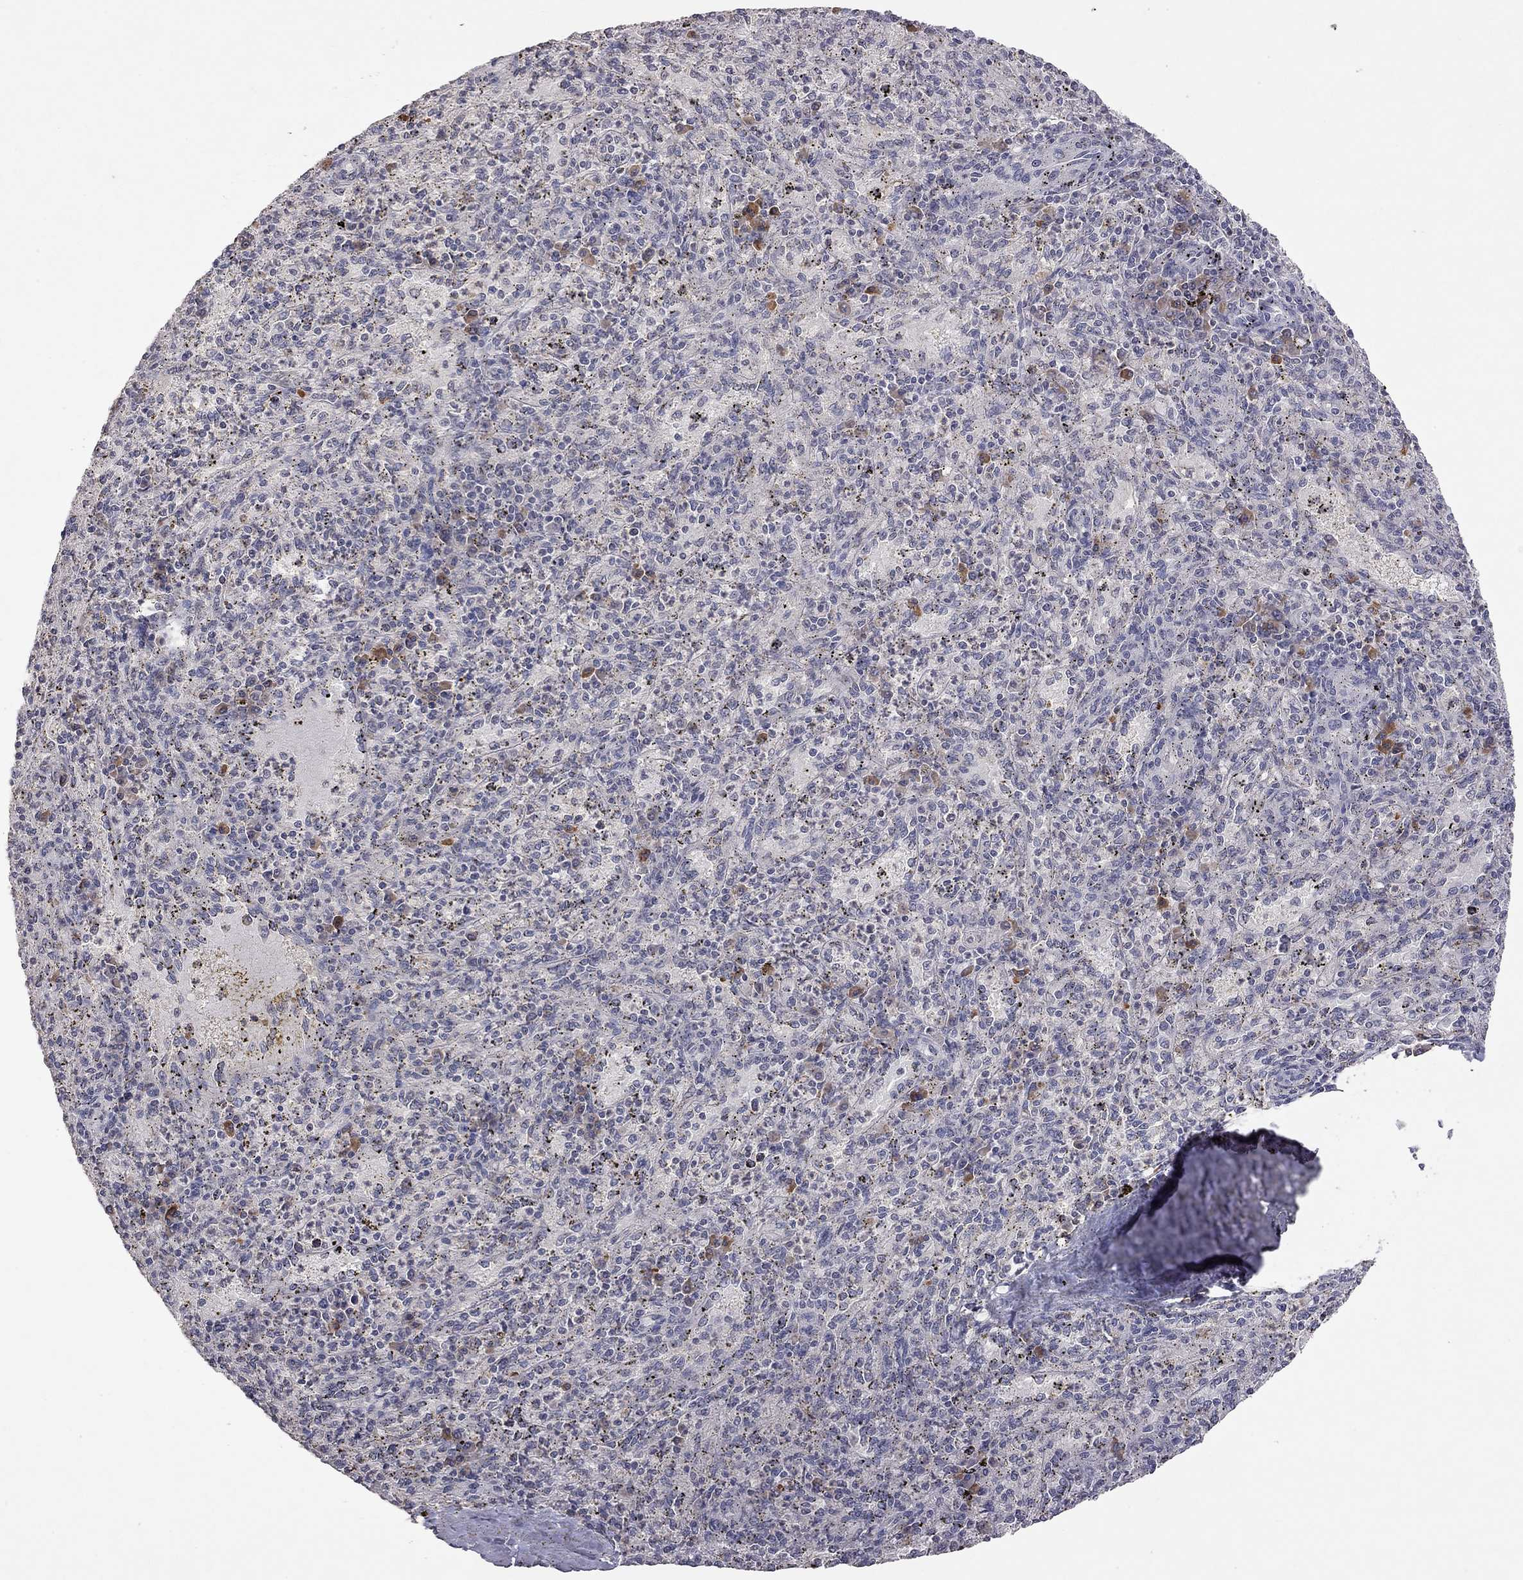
{"staining": {"intensity": "moderate", "quantity": "<25%", "location": "cytoplasmic/membranous"}, "tissue": "spleen", "cell_type": "Cells in red pulp", "image_type": "normal", "snomed": [{"axis": "morphology", "description": "Normal tissue, NOS"}, {"axis": "topography", "description": "Spleen"}], "caption": "An image showing moderate cytoplasmic/membranous staining in about <25% of cells in red pulp in unremarkable spleen, as visualized by brown immunohistochemical staining.", "gene": "SYT12", "patient": {"sex": "male", "age": 60}}